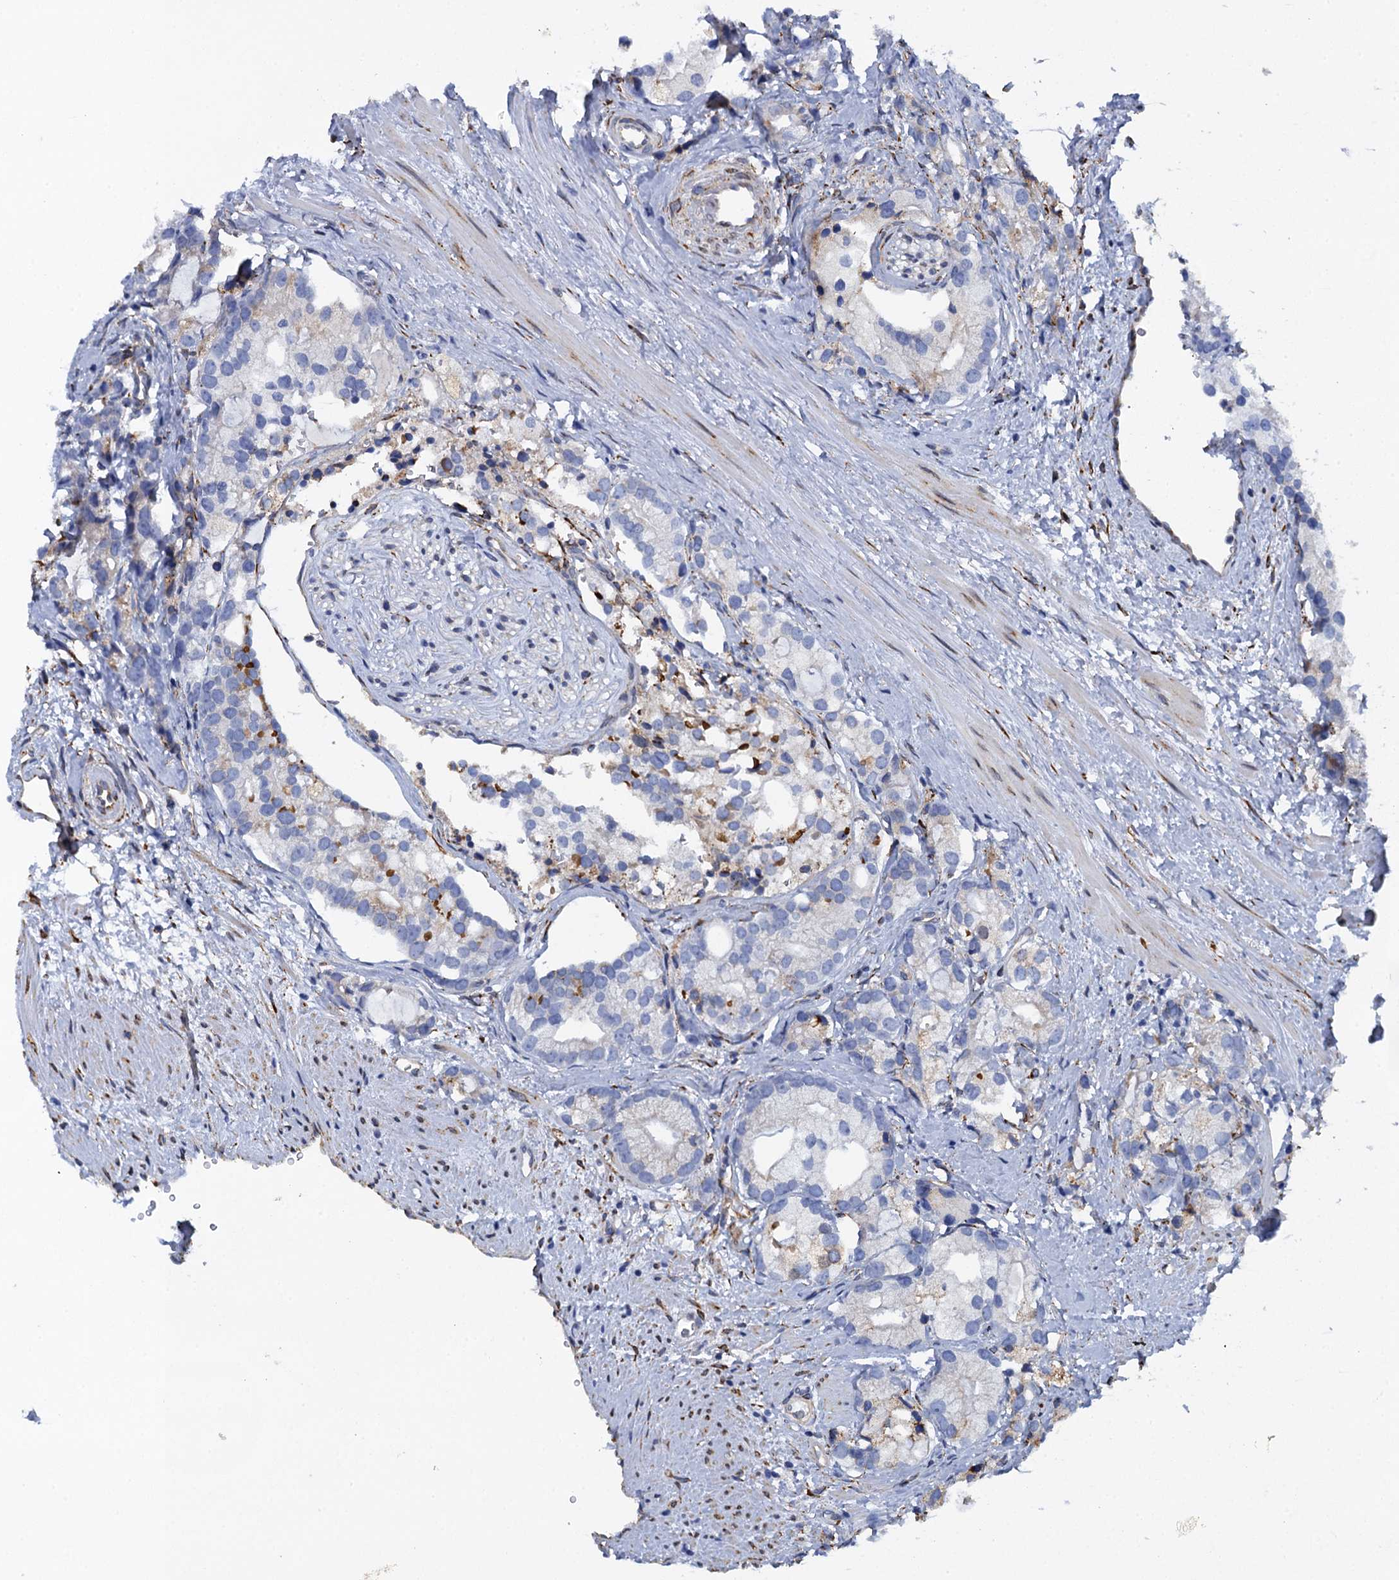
{"staining": {"intensity": "negative", "quantity": "none", "location": "none"}, "tissue": "prostate cancer", "cell_type": "Tumor cells", "image_type": "cancer", "snomed": [{"axis": "morphology", "description": "Adenocarcinoma, High grade"}, {"axis": "topography", "description": "Prostate"}], "caption": "High magnification brightfield microscopy of prostate cancer stained with DAB (brown) and counterstained with hematoxylin (blue): tumor cells show no significant expression.", "gene": "POGLUT3", "patient": {"sex": "male", "age": 75}}